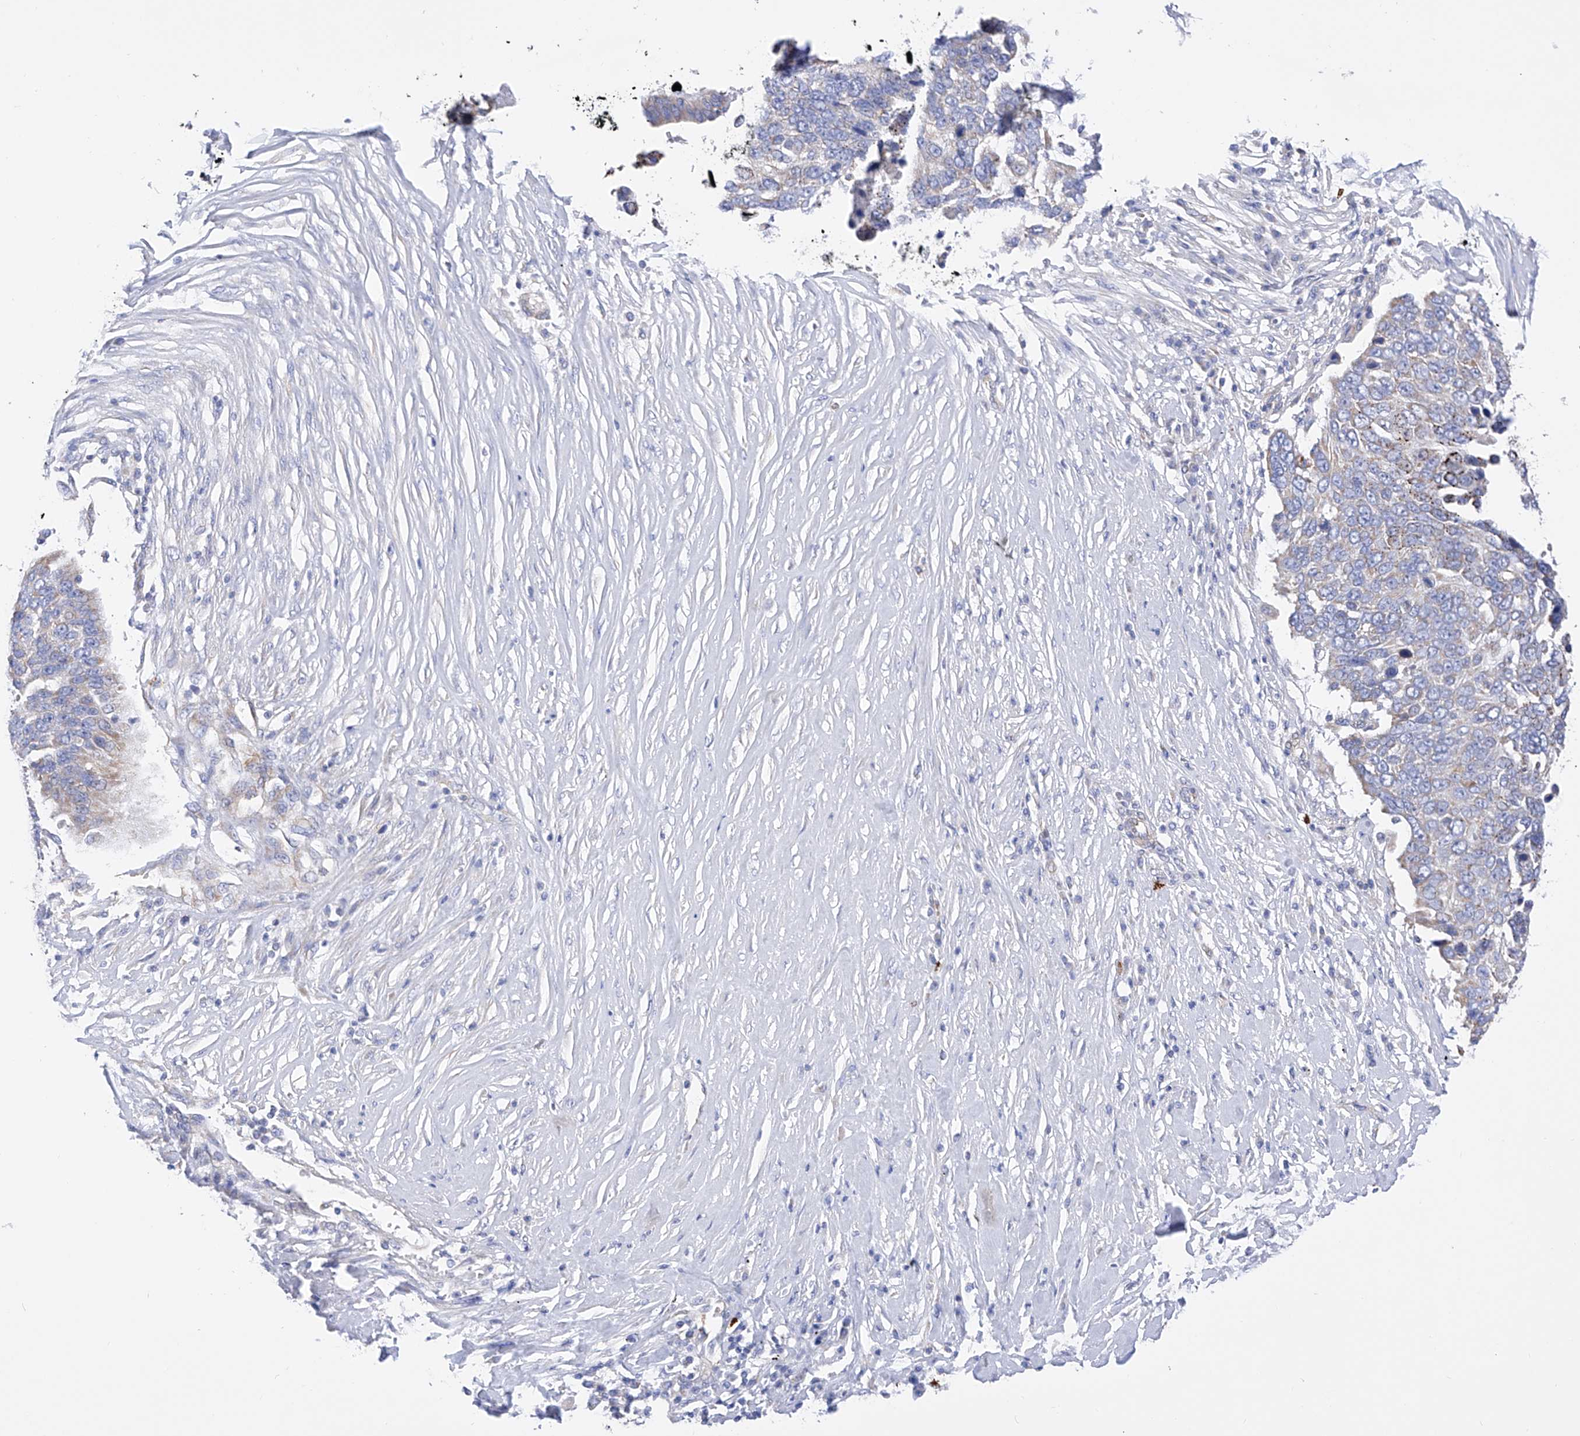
{"staining": {"intensity": "negative", "quantity": "none", "location": "none"}, "tissue": "lung cancer", "cell_type": "Tumor cells", "image_type": "cancer", "snomed": [{"axis": "morphology", "description": "Squamous cell carcinoma, NOS"}, {"axis": "topography", "description": "Lung"}], "caption": "This is an immunohistochemistry (IHC) micrograph of lung cancer. There is no staining in tumor cells.", "gene": "FLG", "patient": {"sex": "male", "age": 66}}